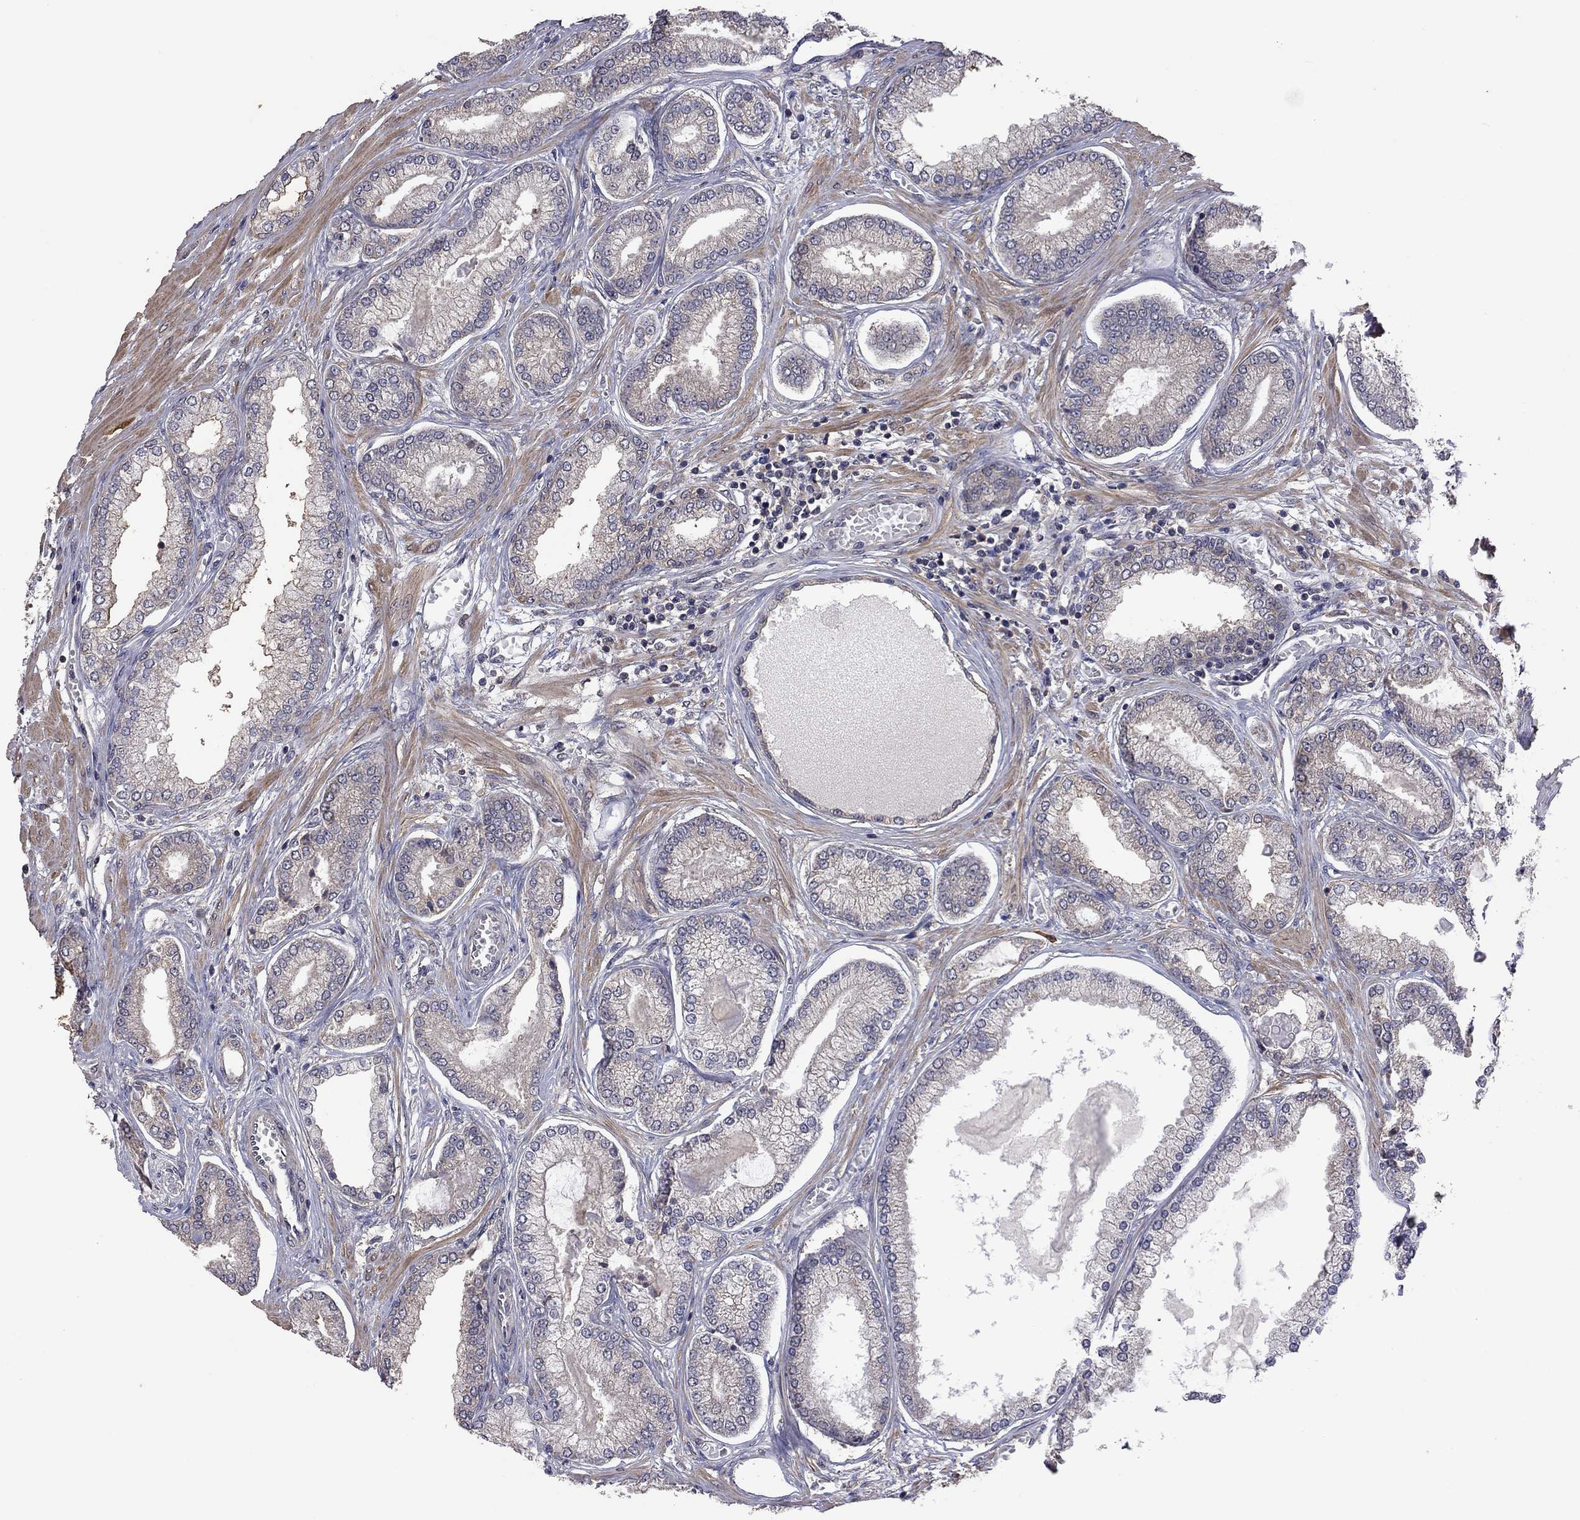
{"staining": {"intensity": "weak", "quantity": "<25%", "location": "cytoplasmic/membranous"}, "tissue": "prostate cancer", "cell_type": "Tumor cells", "image_type": "cancer", "snomed": [{"axis": "morphology", "description": "Adenocarcinoma, Low grade"}, {"axis": "topography", "description": "Prostate"}], "caption": "Immunohistochemical staining of human low-grade adenocarcinoma (prostate) exhibits no significant expression in tumor cells.", "gene": "TSNARE1", "patient": {"sex": "male", "age": 57}}